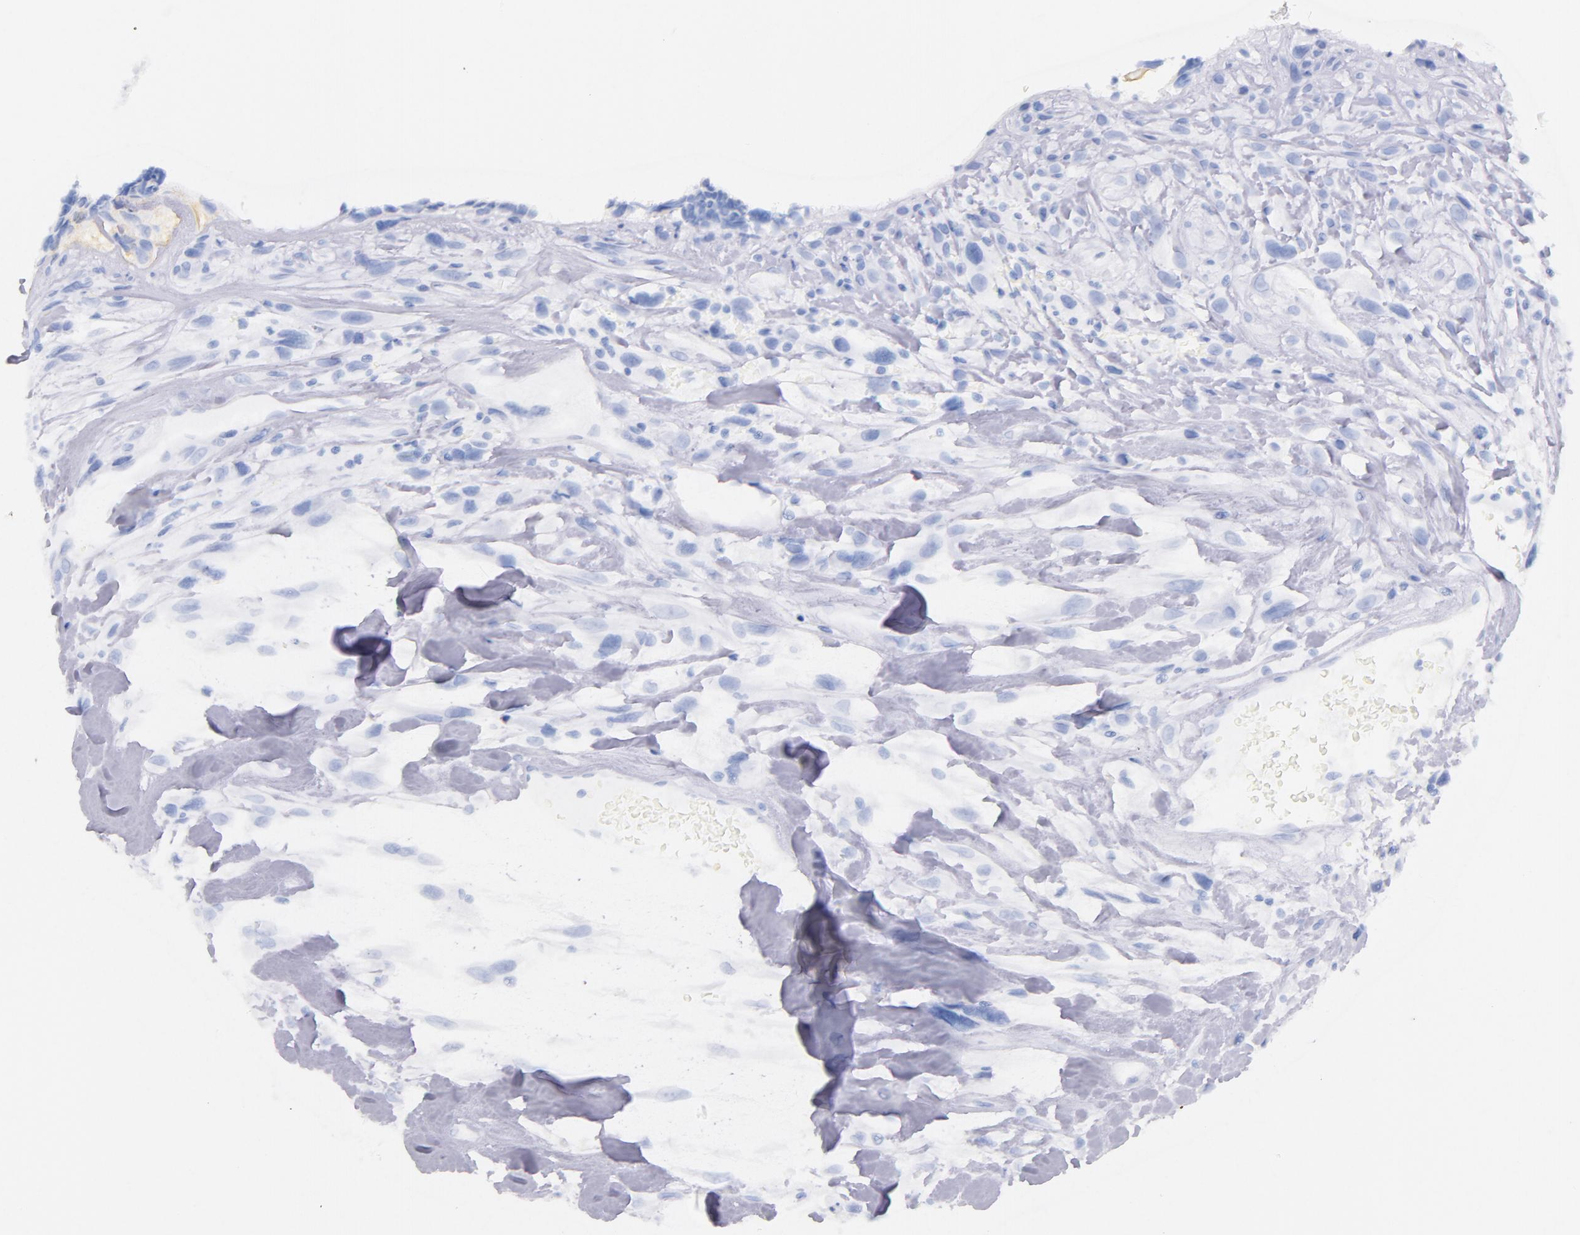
{"staining": {"intensity": "negative", "quantity": "none", "location": "none"}, "tissue": "breast cancer", "cell_type": "Tumor cells", "image_type": "cancer", "snomed": [{"axis": "morphology", "description": "Neoplasm, malignant, NOS"}, {"axis": "topography", "description": "Breast"}], "caption": "Micrograph shows no protein positivity in tumor cells of breast cancer tissue.", "gene": "CD44", "patient": {"sex": "female", "age": 50}}